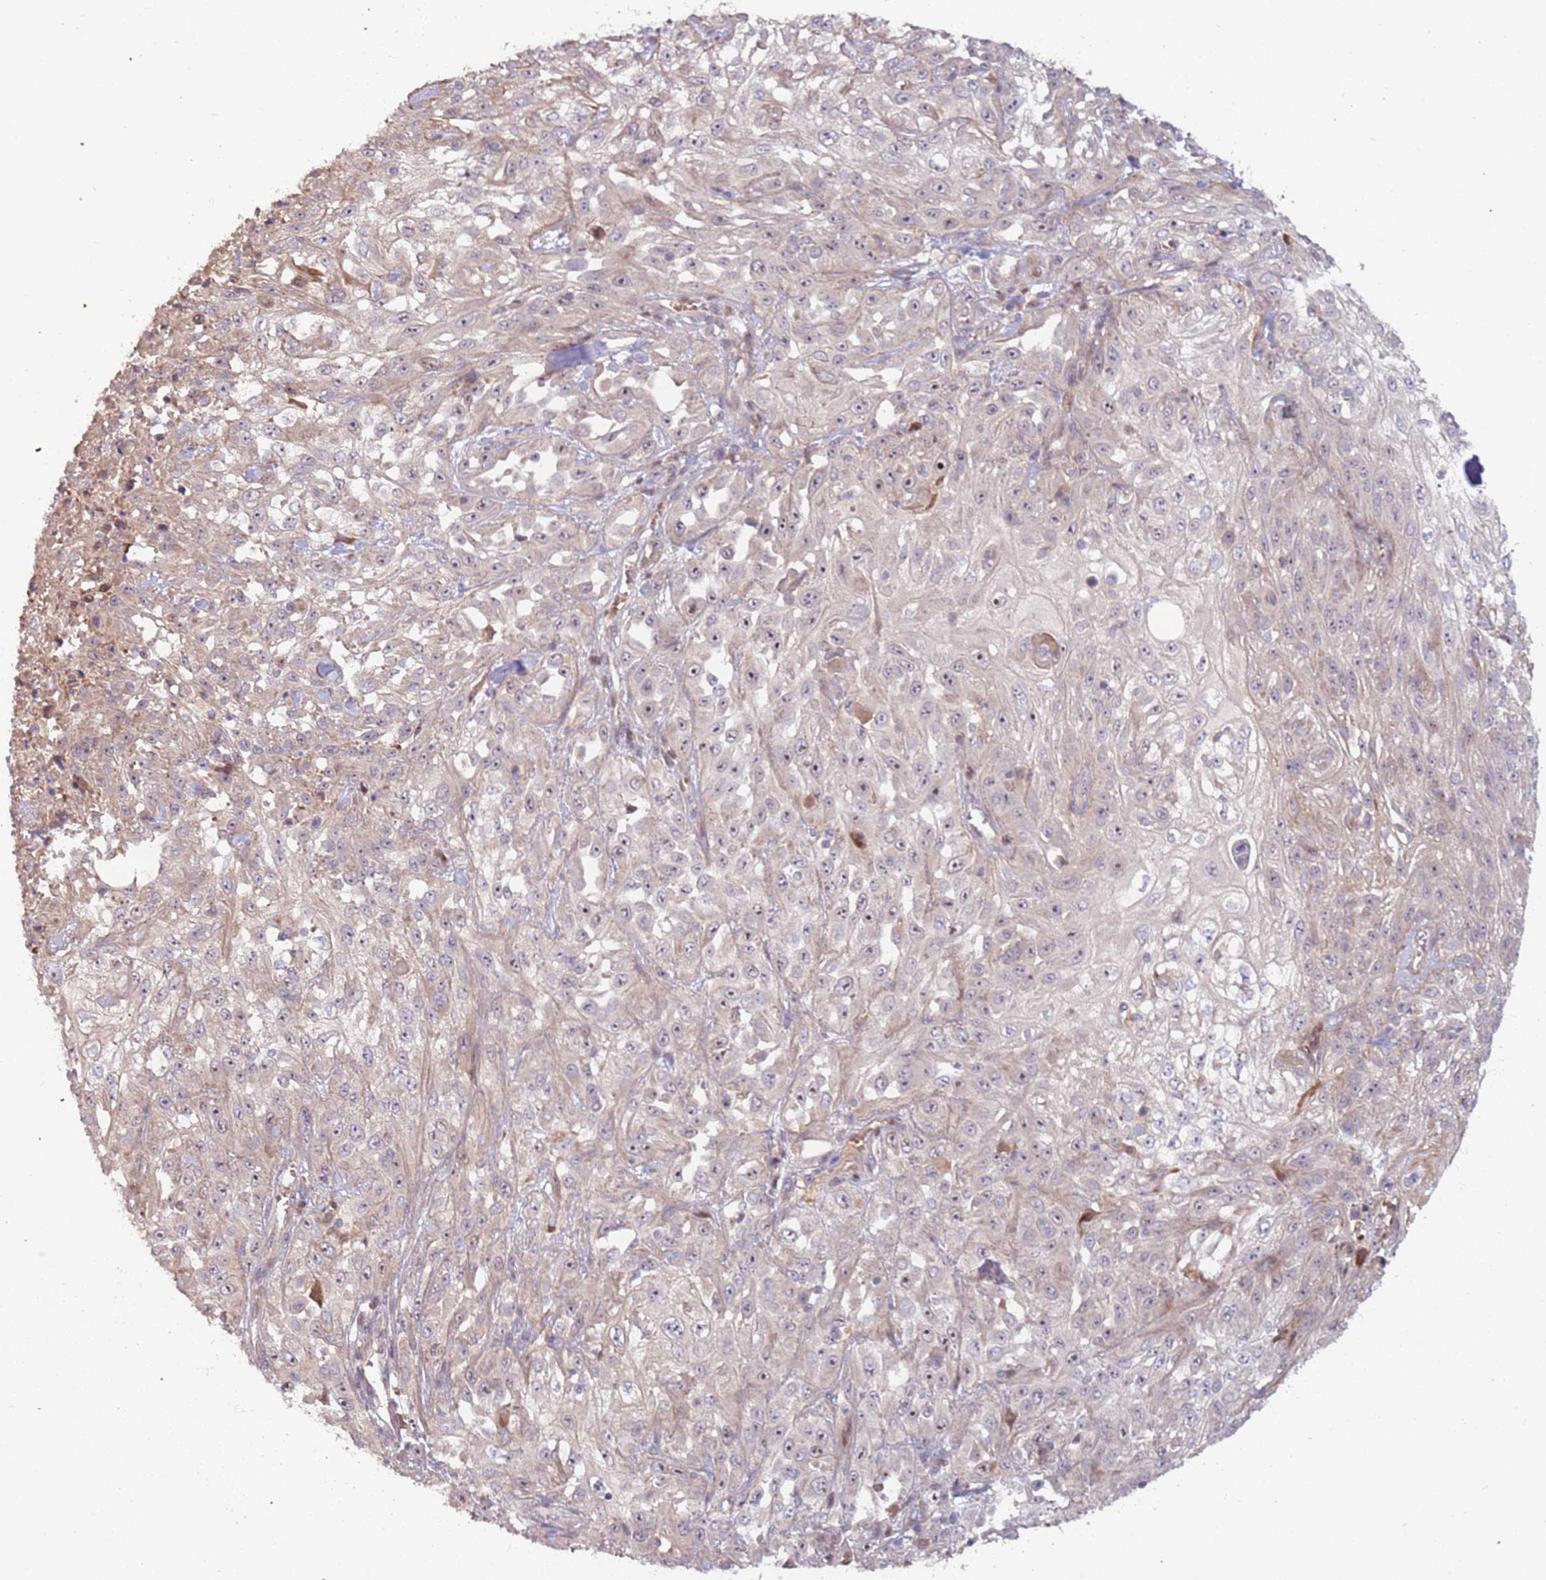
{"staining": {"intensity": "weak", "quantity": "25%-75%", "location": "nuclear"}, "tissue": "skin cancer", "cell_type": "Tumor cells", "image_type": "cancer", "snomed": [{"axis": "morphology", "description": "Squamous cell carcinoma, NOS"}, {"axis": "morphology", "description": "Squamous cell carcinoma, metastatic, NOS"}, {"axis": "topography", "description": "Skin"}, {"axis": "topography", "description": "Lymph node"}], "caption": "Tumor cells display weak nuclear expression in about 25%-75% of cells in skin cancer.", "gene": "TRAPPC6B", "patient": {"sex": "male", "age": 75}}